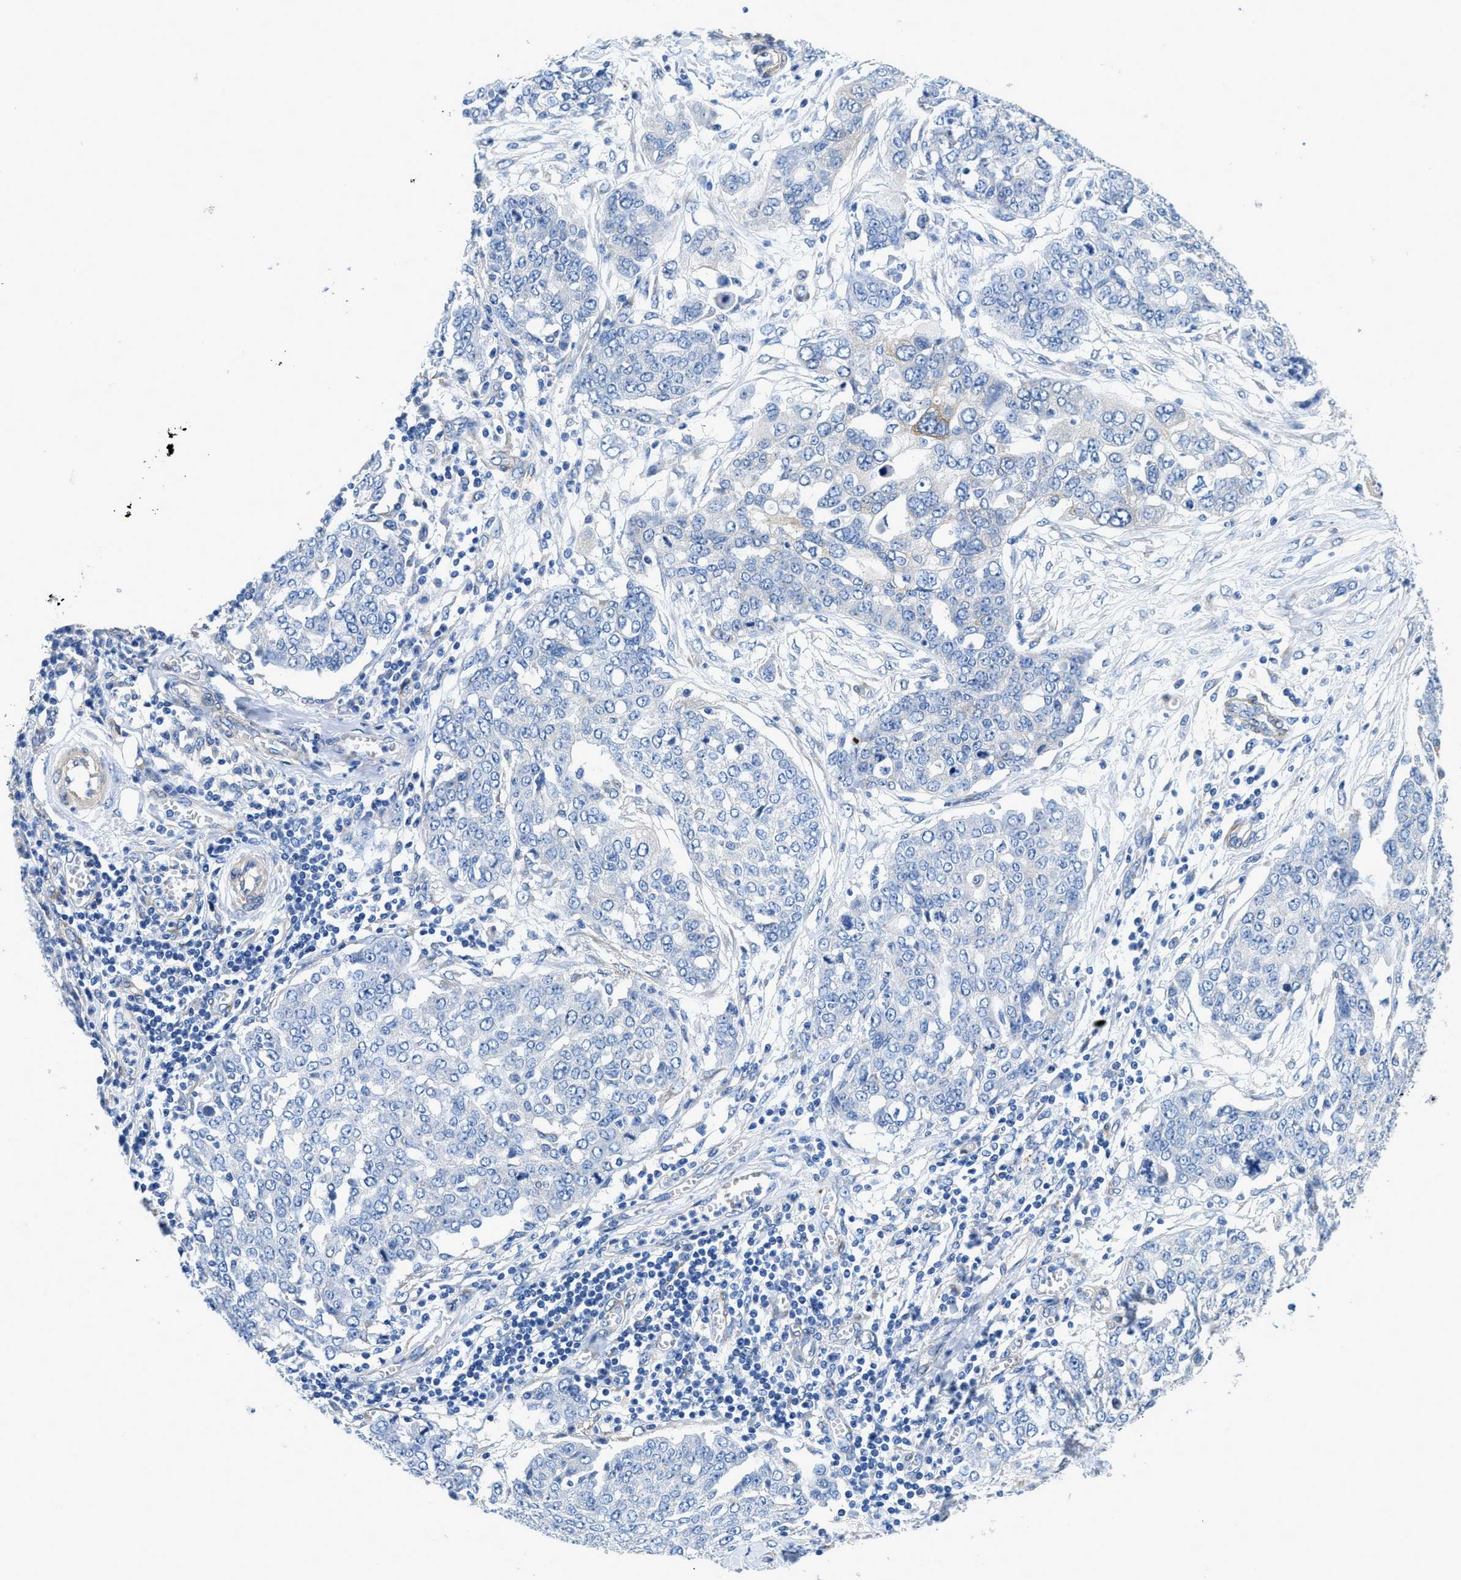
{"staining": {"intensity": "weak", "quantity": "<25%", "location": "cytoplasmic/membranous"}, "tissue": "ovarian cancer", "cell_type": "Tumor cells", "image_type": "cancer", "snomed": [{"axis": "morphology", "description": "Cystadenocarcinoma, serous, NOS"}, {"axis": "topography", "description": "Soft tissue"}, {"axis": "topography", "description": "Ovary"}], "caption": "Micrograph shows no protein positivity in tumor cells of ovarian cancer tissue.", "gene": "RAPH1", "patient": {"sex": "female", "age": 57}}